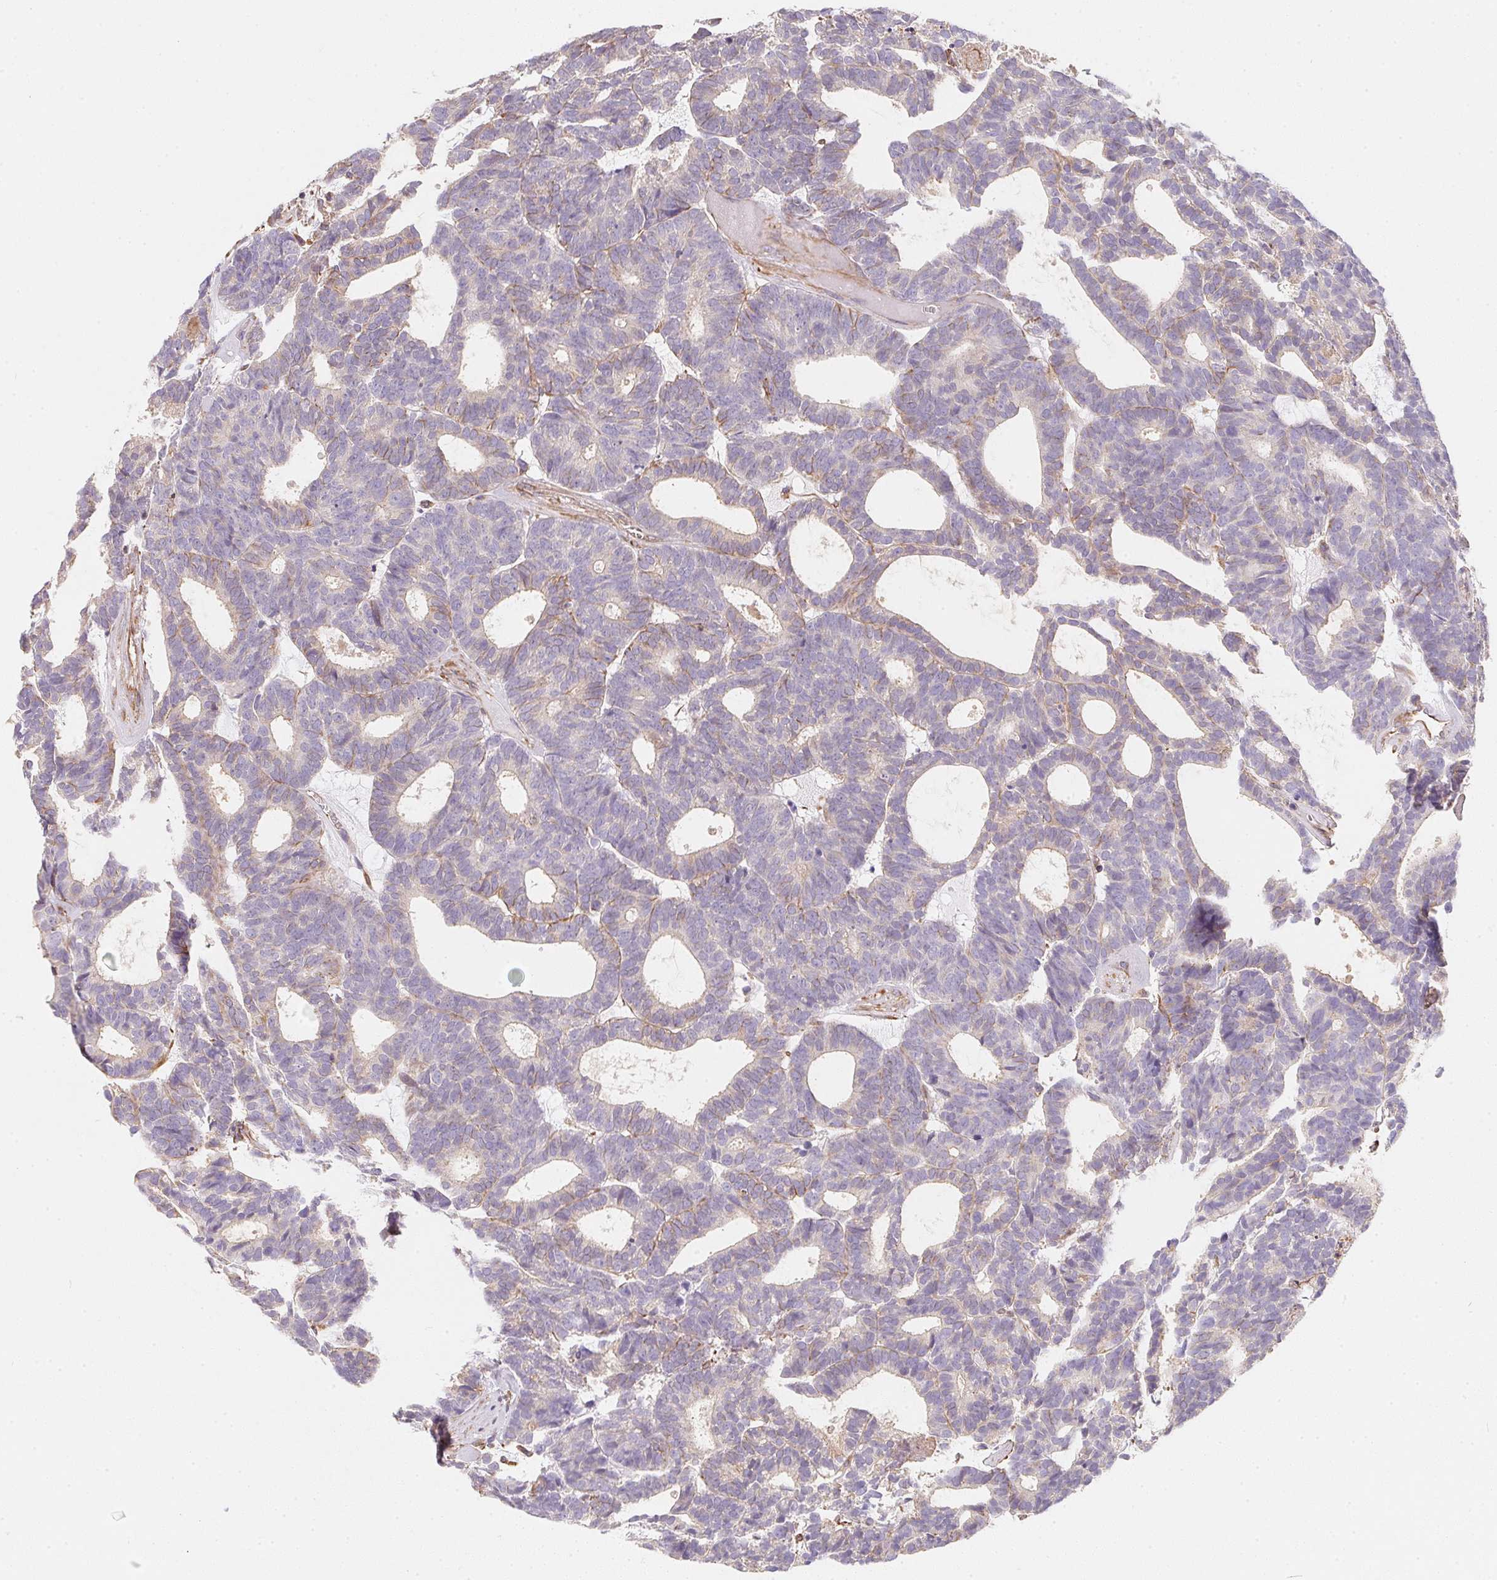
{"staining": {"intensity": "weak", "quantity": "<25%", "location": "cytoplasmic/membranous"}, "tissue": "head and neck cancer", "cell_type": "Tumor cells", "image_type": "cancer", "snomed": [{"axis": "morphology", "description": "Adenocarcinoma, NOS"}, {"axis": "topography", "description": "Head-Neck"}], "caption": "Protein analysis of head and neck adenocarcinoma exhibits no significant staining in tumor cells.", "gene": "TBKBP1", "patient": {"sex": "female", "age": 81}}